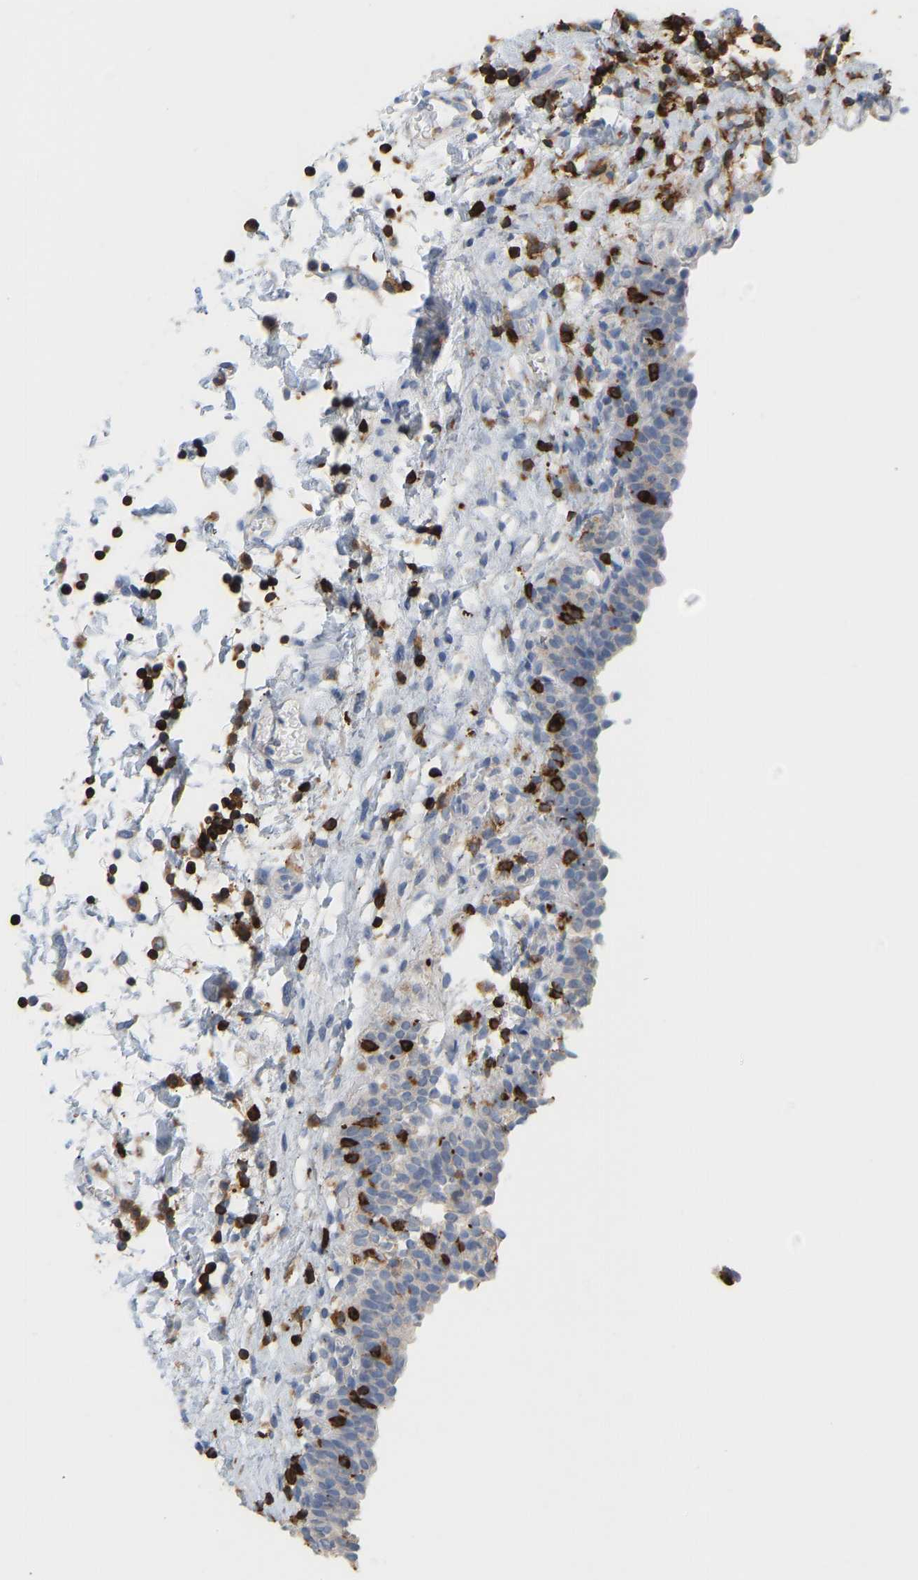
{"staining": {"intensity": "moderate", "quantity": "<25%", "location": "cytoplasmic/membranous"}, "tissue": "urinary bladder", "cell_type": "Urothelial cells", "image_type": "normal", "snomed": [{"axis": "morphology", "description": "Normal tissue, NOS"}, {"axis": "topography", "description": "Urinary bladder"}], "caption": "A low amount of moderate cytoplasmic/membranous expression is appreciated in approximately <25% of urothelial cells in benign urinary bladder. The protein is stained brown, and the nuclei are stained in blue (DAB IHC with brightfield microscopy, high magnification).", "gene": "EVL", "patient": {"sex": "male", "age": 55}}